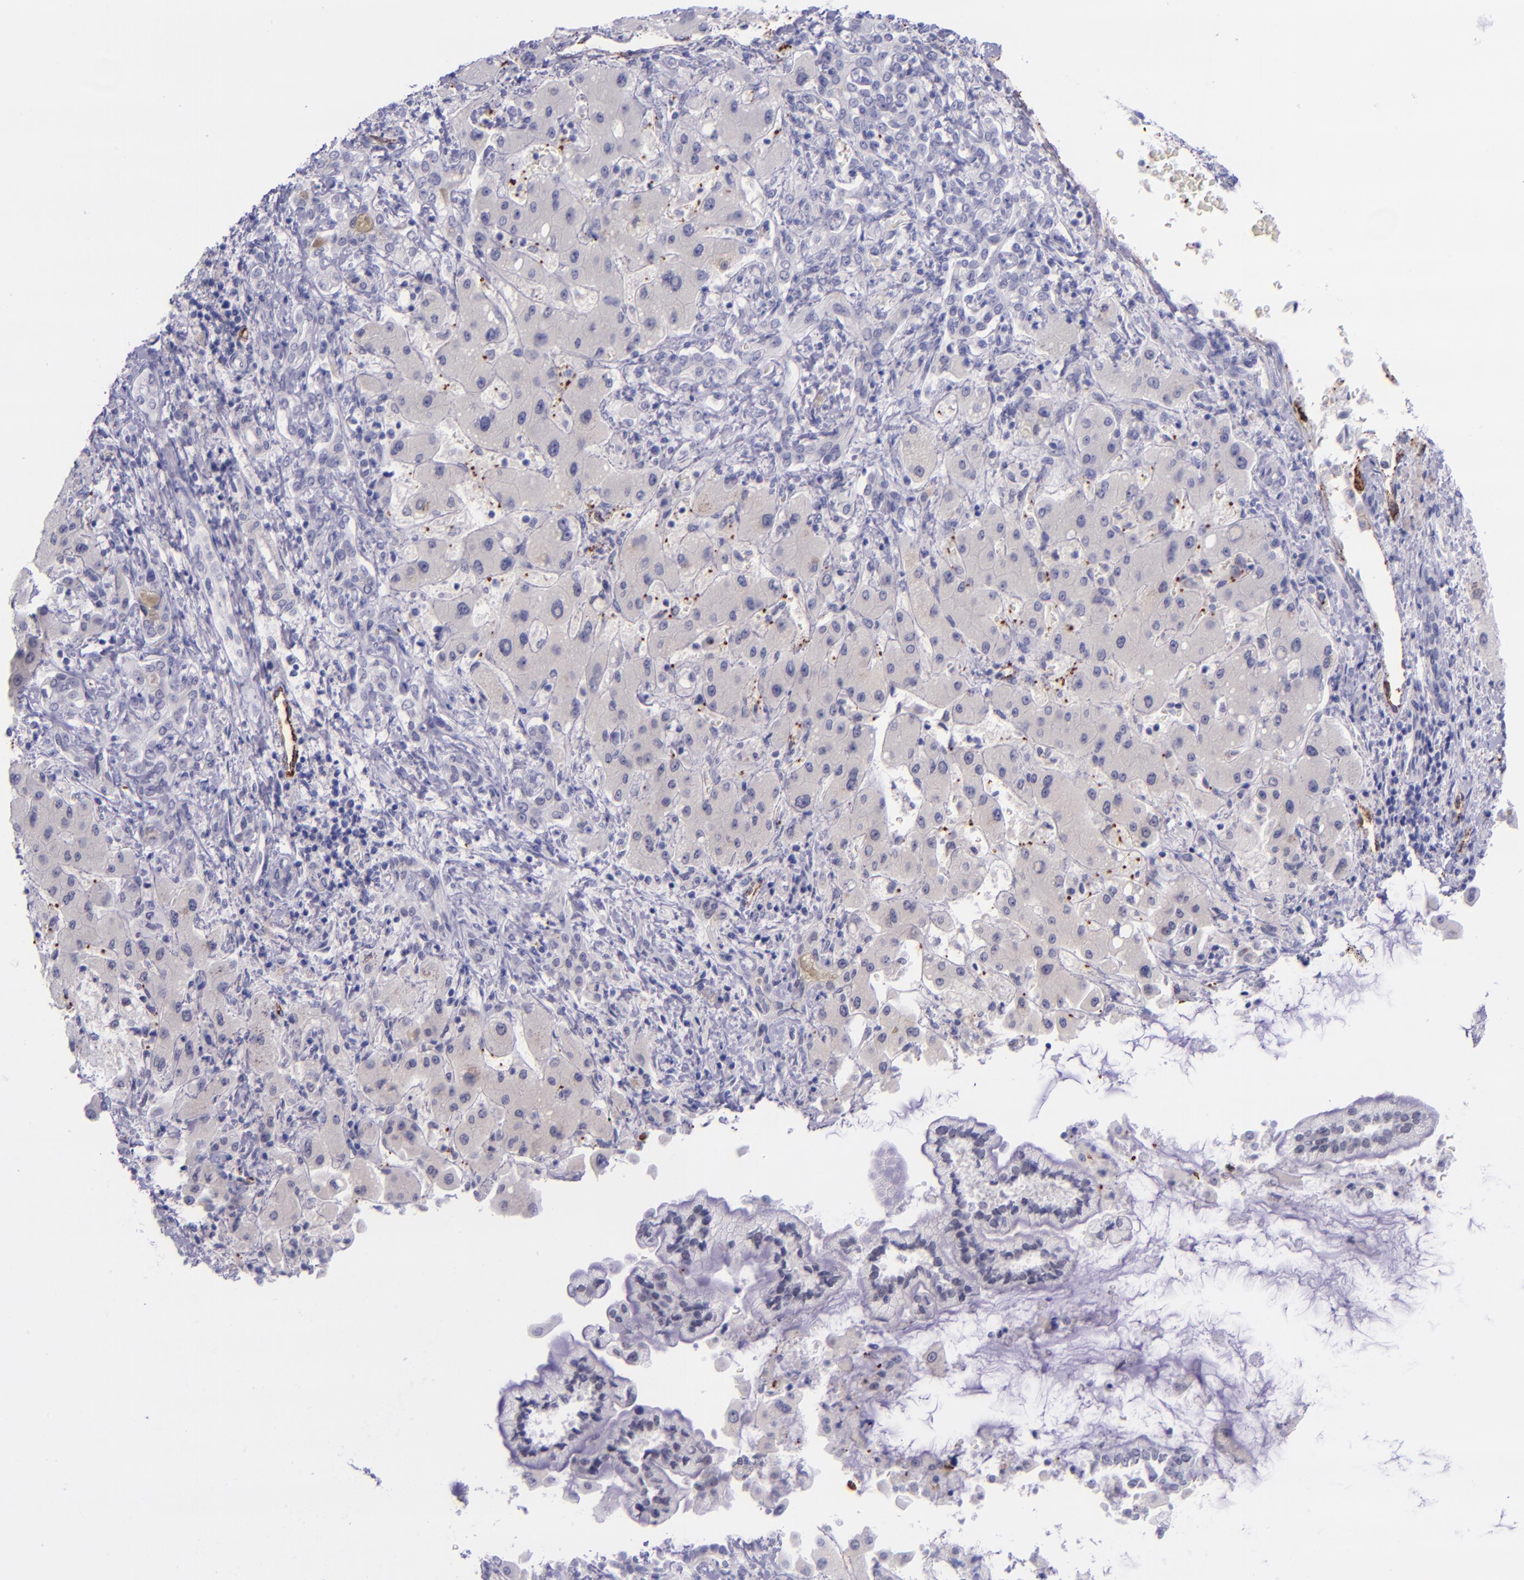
{"staining": {"intensity": "negative", "quantity": "none", "location": "none"}, "tissue": "liver cancer", "cell_type": "Tumor cells", "image_type": "cancer", "snomed": [{"axis": "morphology", "description": "Cholangiocarcinoma"}, {"axis": "topography", "description": "Liver"}], "caption": "A histopathology image of liver cancer (cholangiocarcinoma) stained for a protein exhibits no brown staining in tumor cells.", "gene": "SELE", "patient": {"sex": "male", "age": 50}}